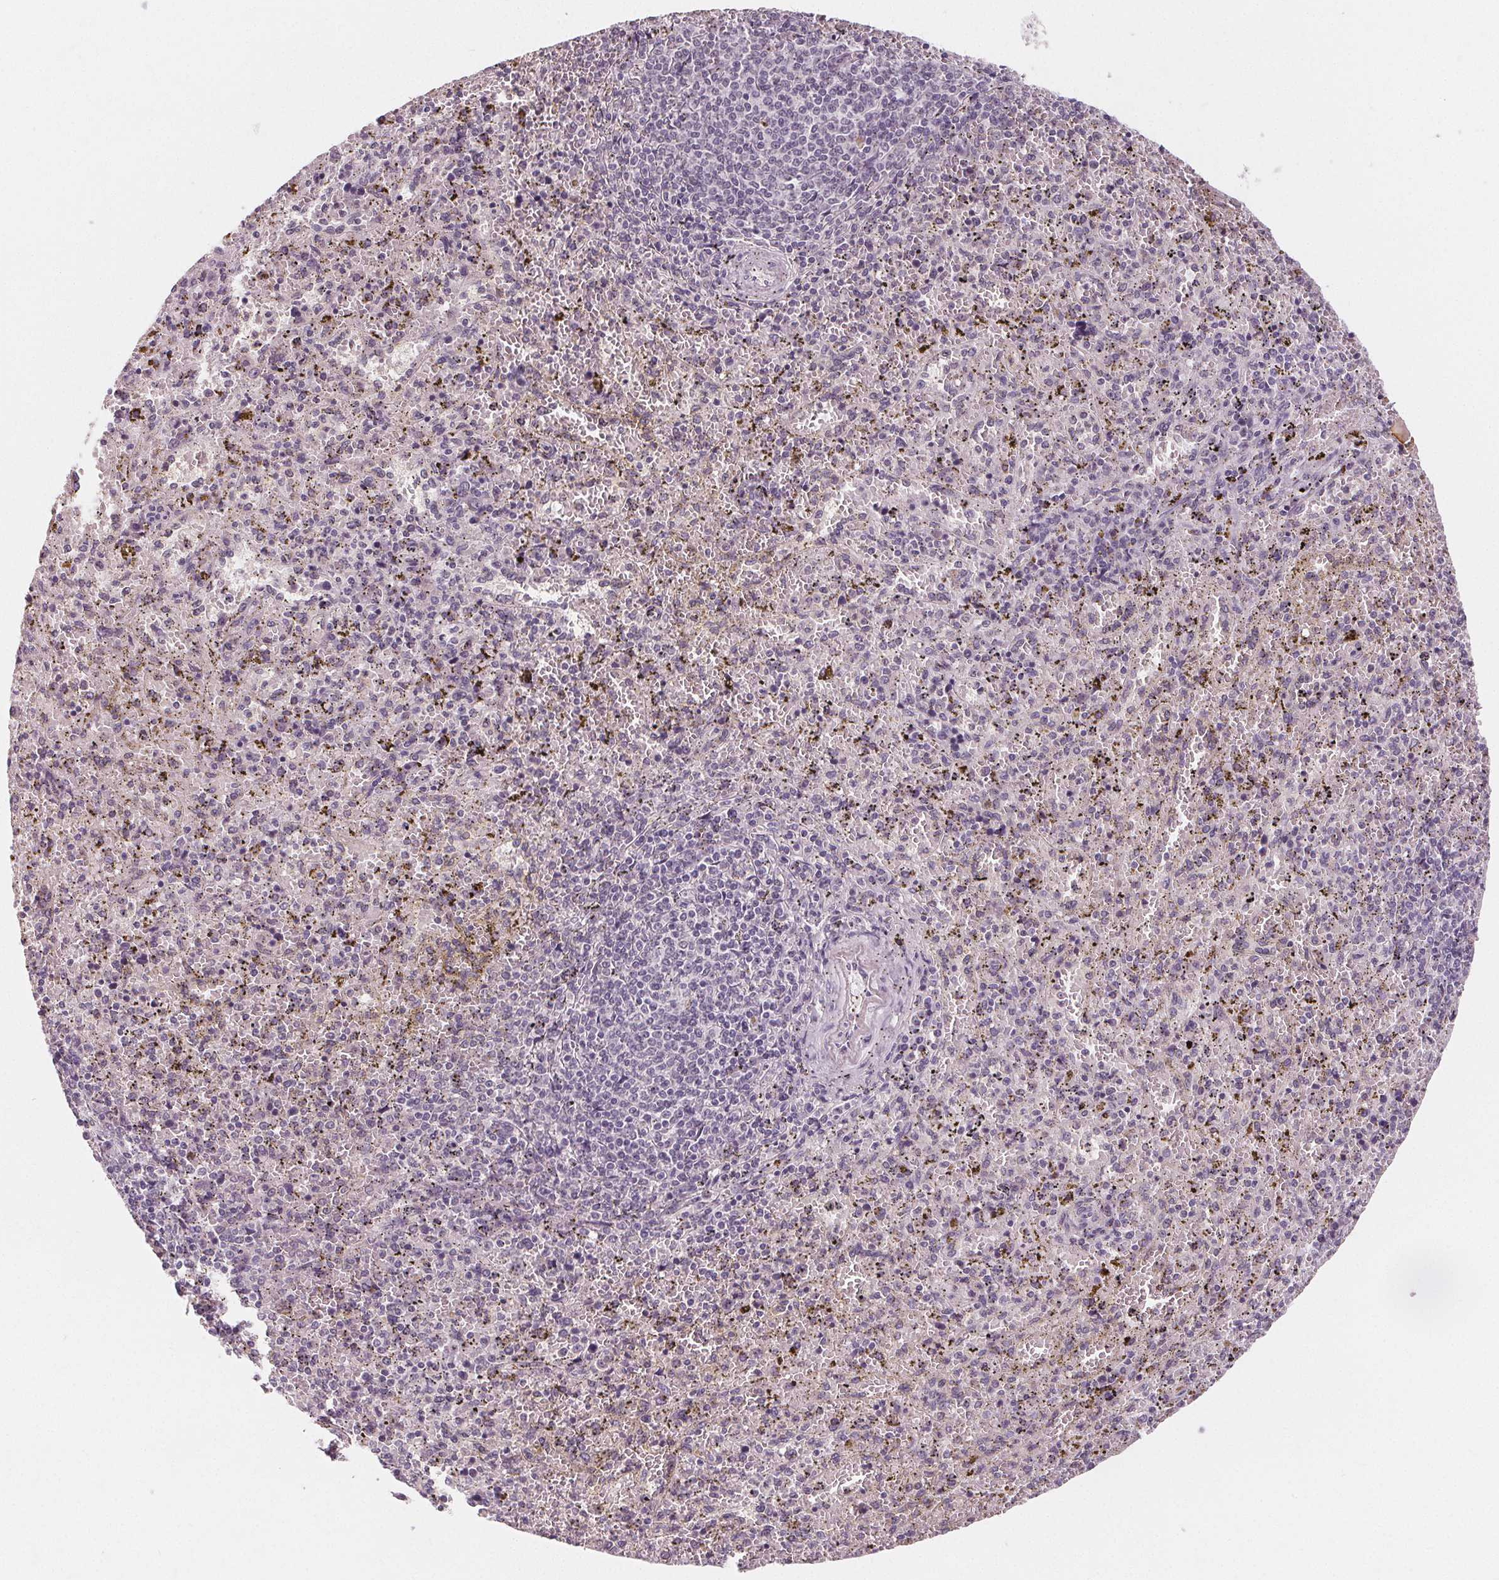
{"staining": {"intensity": "negative", "quantity": "none", "location": "none"}, "tissue": "spleen", "cell_type": "Cells in red pulp", "image_type": "normal", "snomed": [{"axis": "morphology", "description": "Normal tissue, NOS"}, {"axis": "topography", "description": "Spleen"}], "caption": "Immunohistochemistry (IHC) image of normal spleen: human spleen stained with DAB displays no significant protein positivity in cells in red pulp.", "gene": "DBX2", "patient": {"sex": "female", "age": 50}}